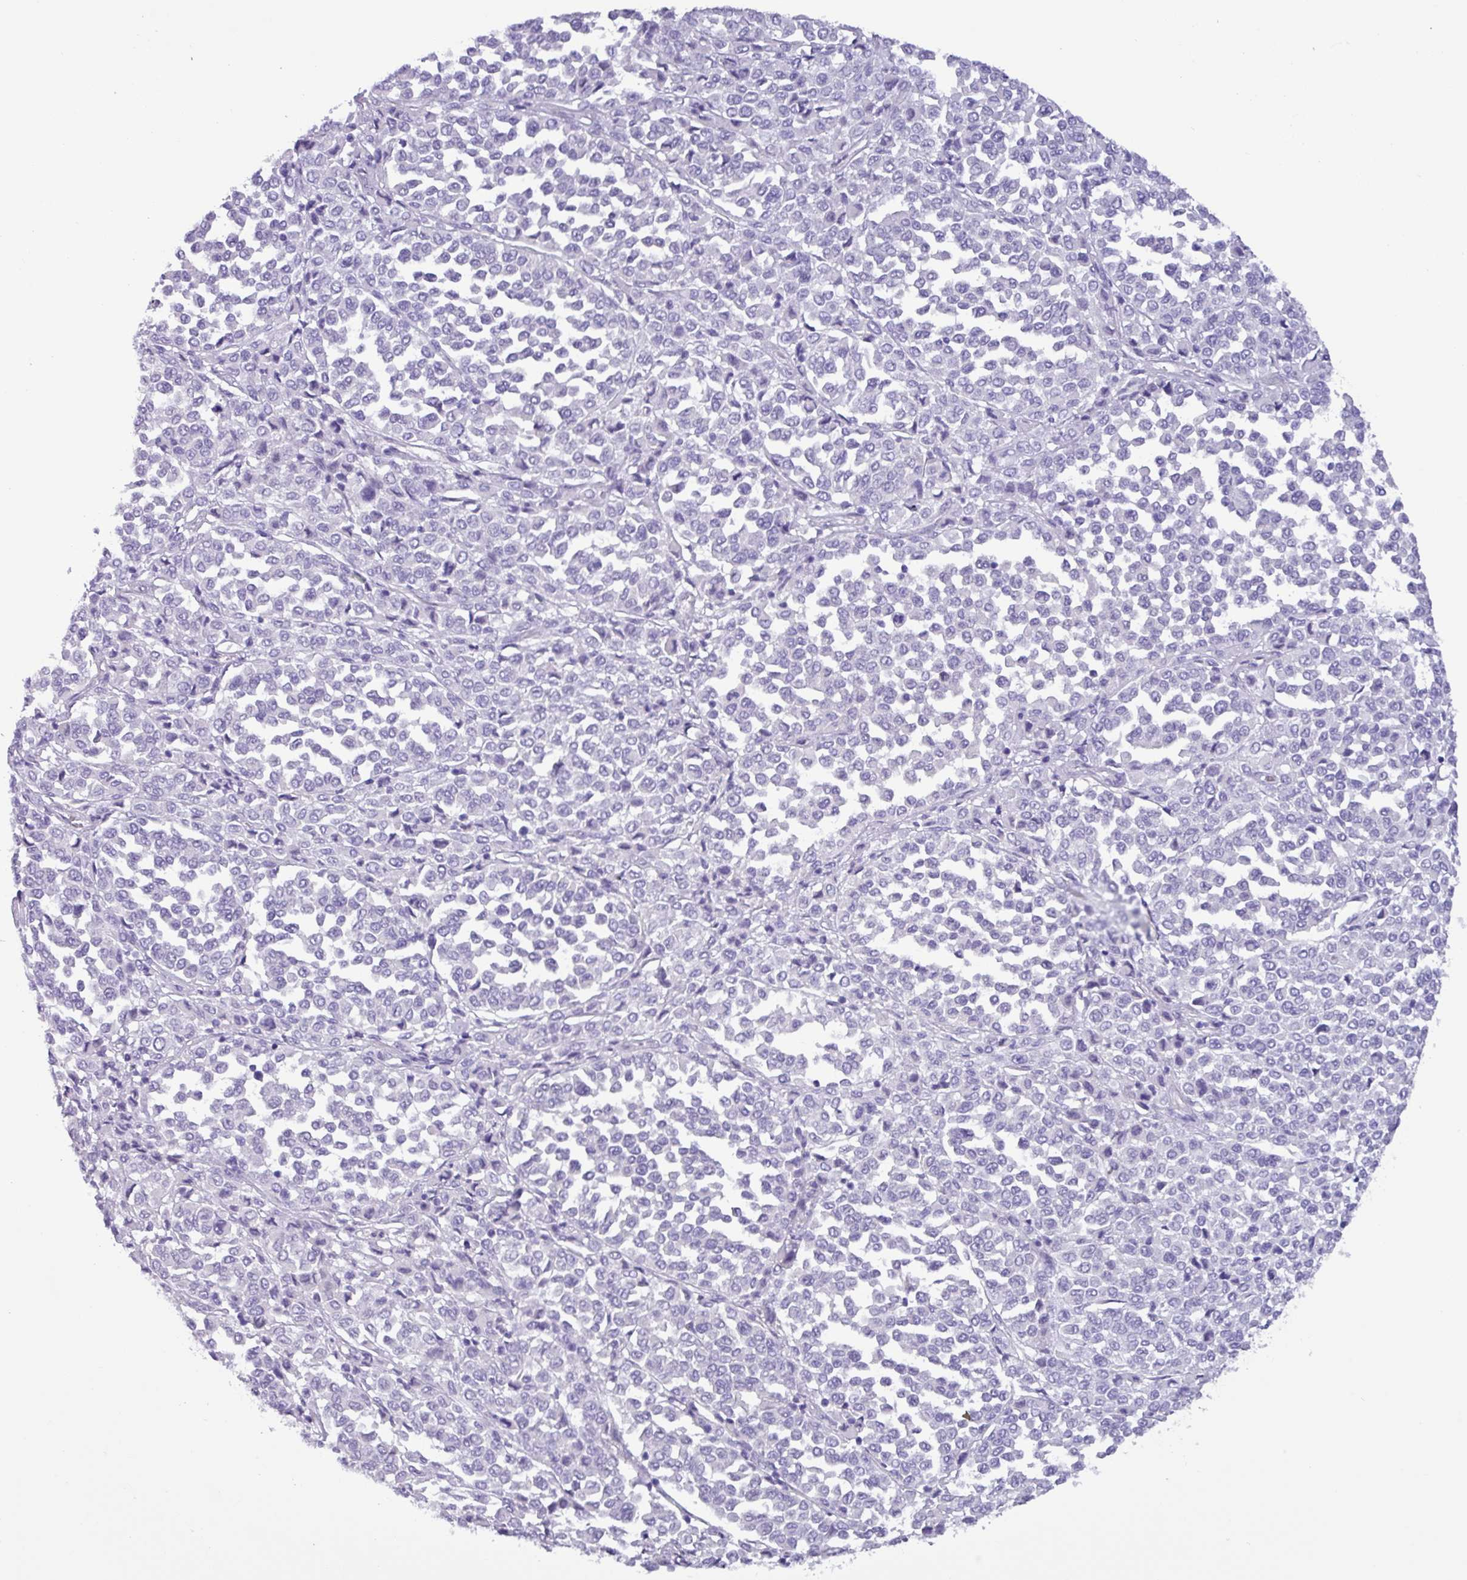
{"staining": {"intensity": "negative", "quantity": "none", "location": "none"}, "tissue": "melanoma", "cell_type": "Tumor cells", "image_type": "cancer", "snomed": [{"axis": "morphology", "description": "Malignant melanoma, Metastatic site"}, {"axis": "topography", "description": "Pancreas"}], "caption": "Malignant melanoma (metastatic site) stained for a protein using IHC displays no staining tumor cells.", "gene": "MRM2", "patient": {"sex": "female", "age": 30}}